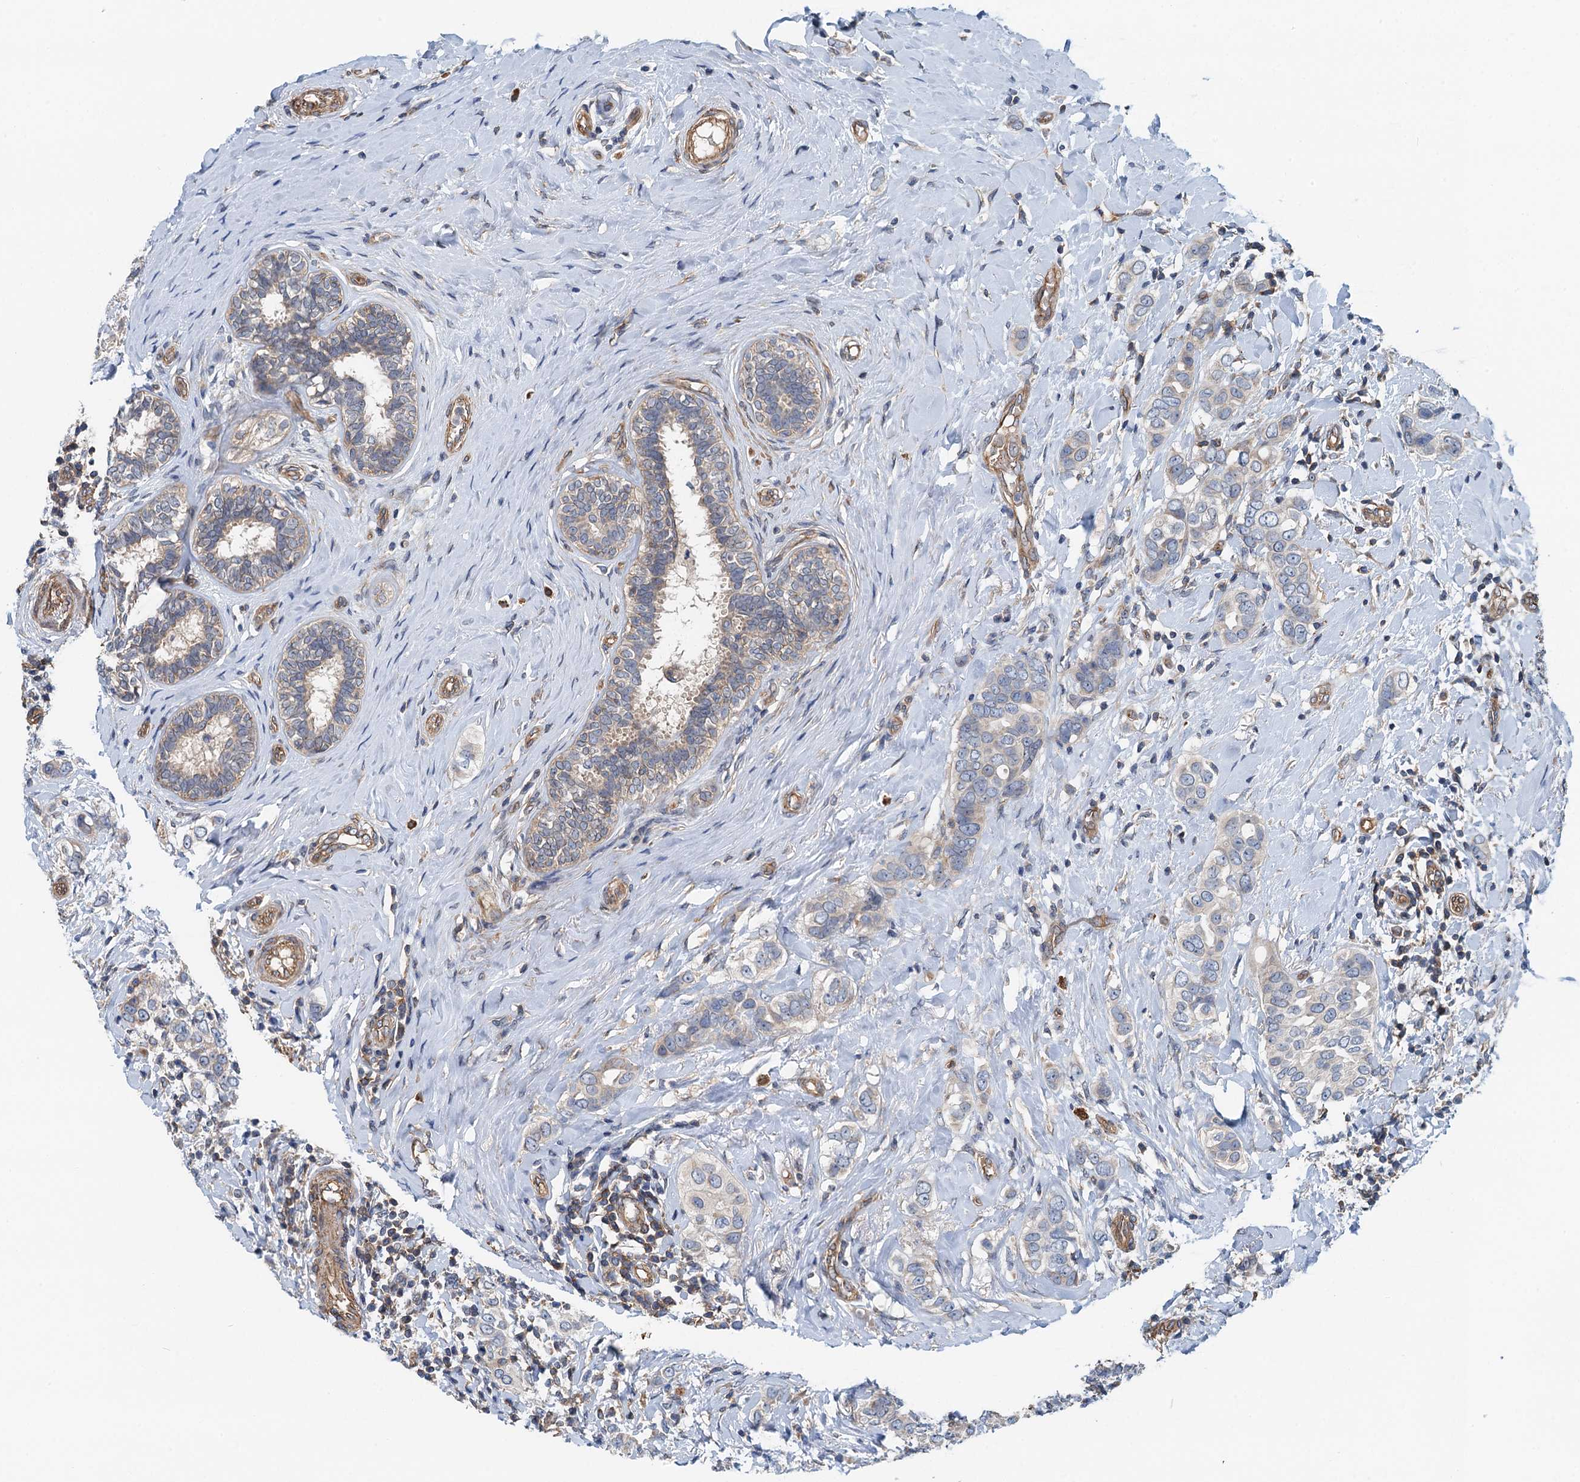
{"staining": {"intensity": "negative", "quantity": "none", "location": "none"}, "tissue": "breast cancer", "cell_type": "Tumor cells", "image_type": "cancer", "snomed": [{"axis": "morphology", "description": "Lobular carcinoma"}, {"axis": "topography", "description": "Breast"}], "caption": "High magnification brightfield microscopy of breast cancer stained with DAB (brown) and counterstained with hematoxylin (blue): tumor cells show no significant expression. (DAB immunohistochemistry with hematoxylin counter stain).", "gene": "ROGDI", "patient": {"sex": "female", "age": 51}}